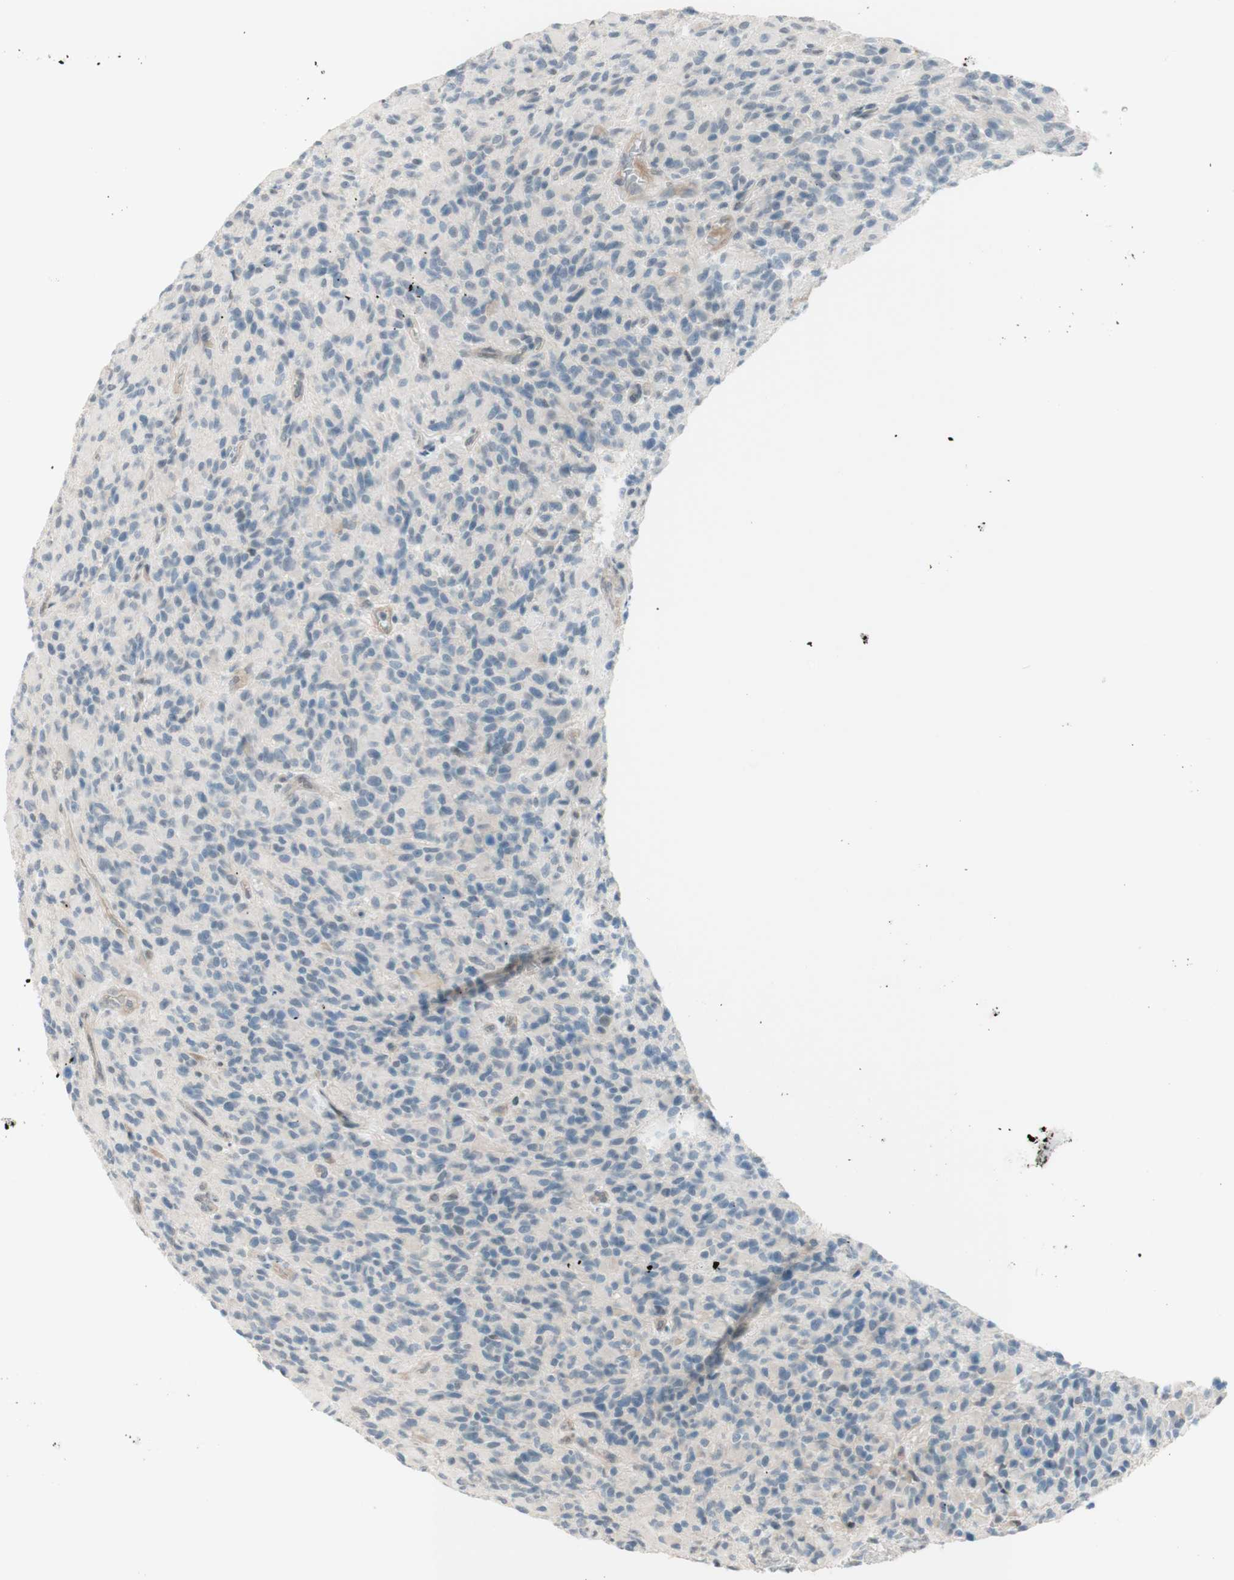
{"staining": {"intensity": "negative", "quantity": "none", "location": "none"}, "tissue": "glioma", "cell_type": "Tumor cells", "image_type": "cancer", "snomed": [{"axis": "morphology", "description": "Glioma, malignant, High grade"}, {"axis": "topography", "description": "Brain"}], "caption": "This is an IHC micrograph of malignant high-grade glioma. There is no expression in tumor cells.", "gene": "JPH1", "patient": {"sex": "male", "age": 71}}